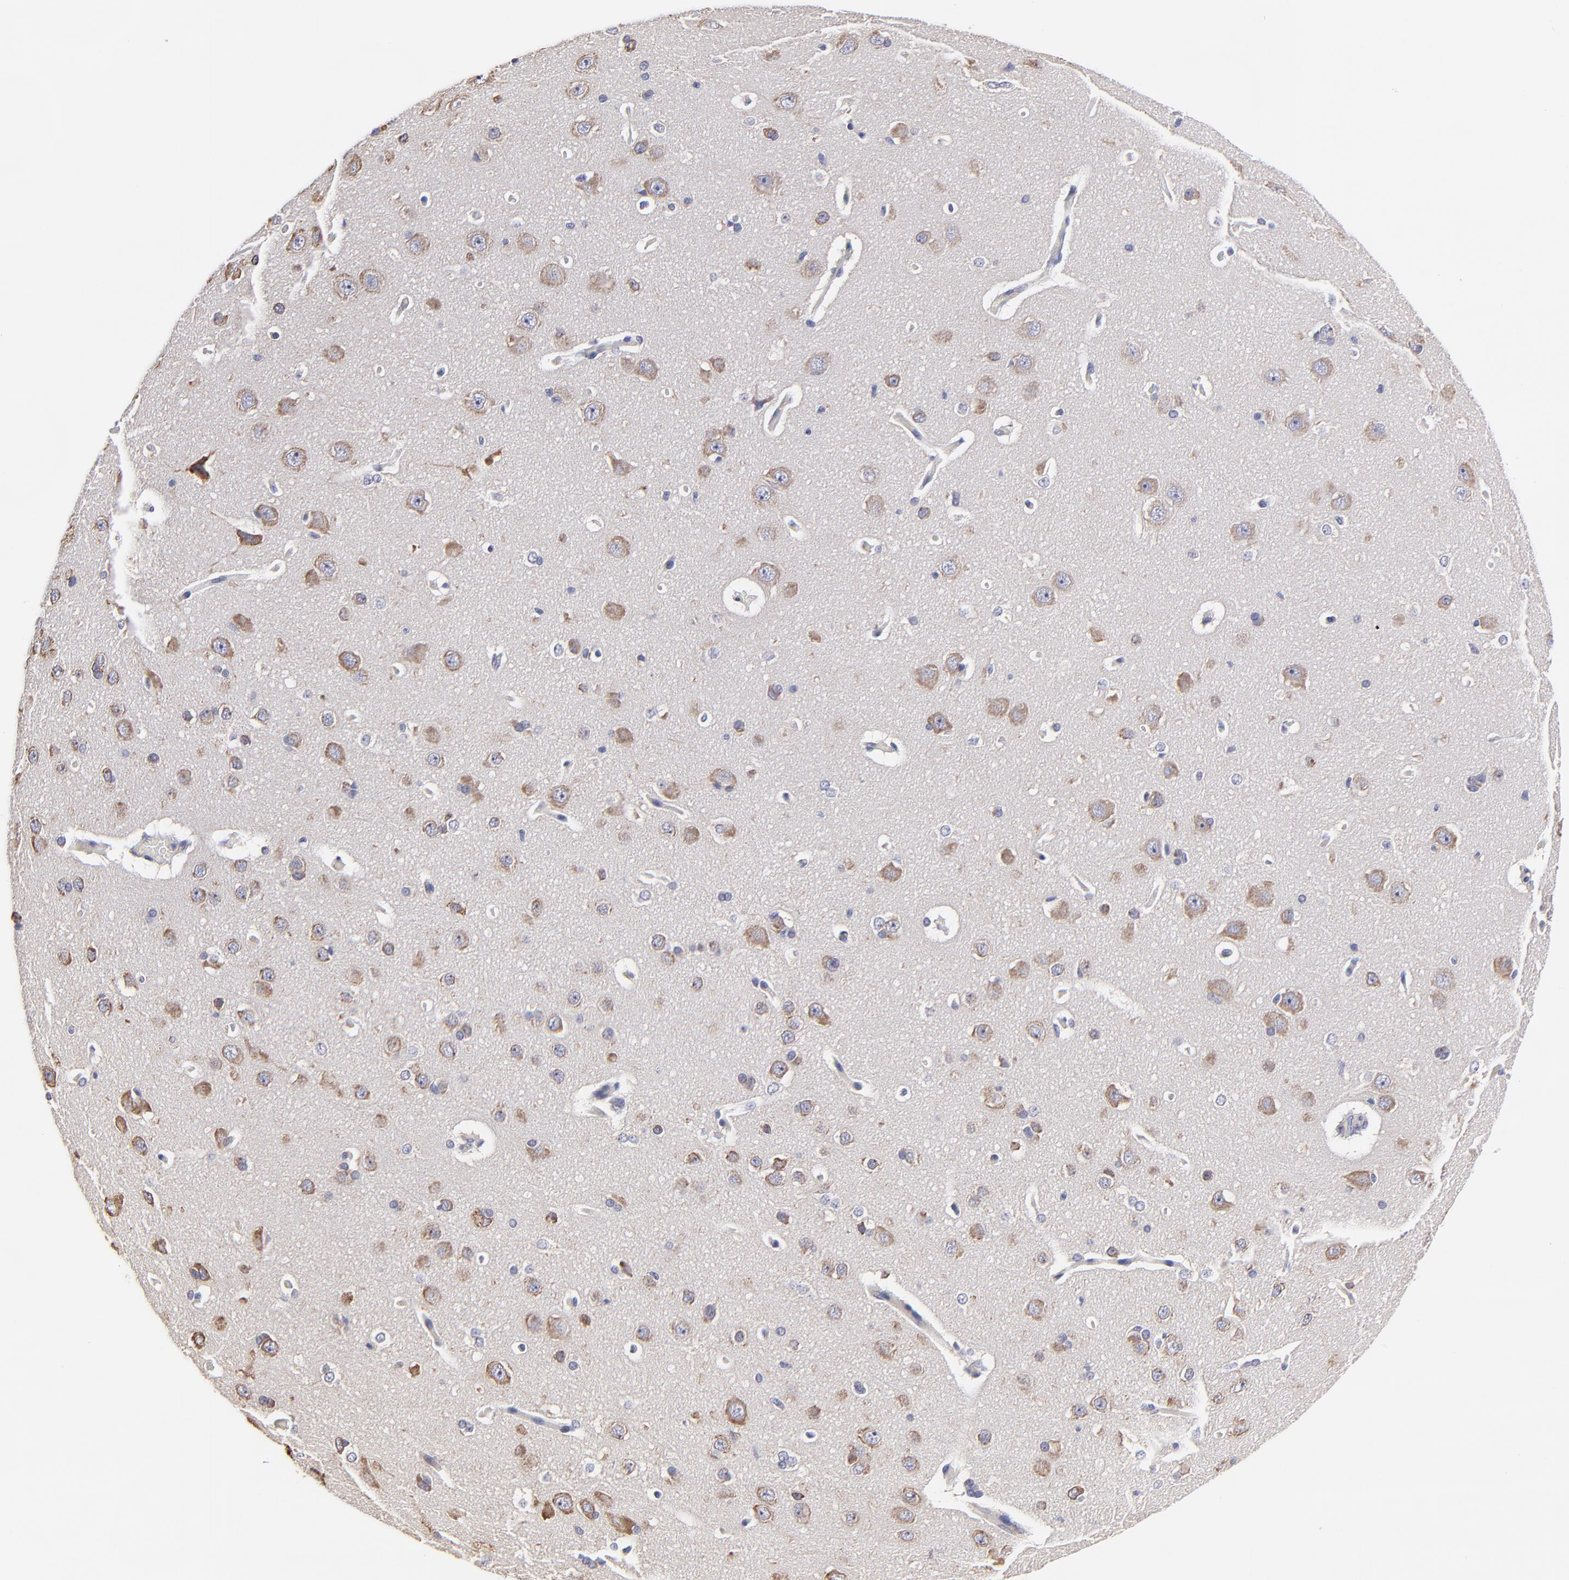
{"staining": {"intensity": "weak", "quantity": "25%-75%", "location": "cytoplasmic/membranous"}, "tissue": "cerebral cortex", "cell_type": "Endothelial cells", "image_type": "normal", "snomed": [{"axis": "morphology", "description": "Normal tissue, NOS"}, {"axis": "topography", "description": "Cerebral cortex"}], "caption": "Immunohistochemical staining of normal cerebral cortex shows 25%-75% levels of weak cytoplasmic/membranous protein staining in about 25%-75% of endothelial cells.", "gene": "GCSAM", "patient": {"sex": "female", "age": 45}}